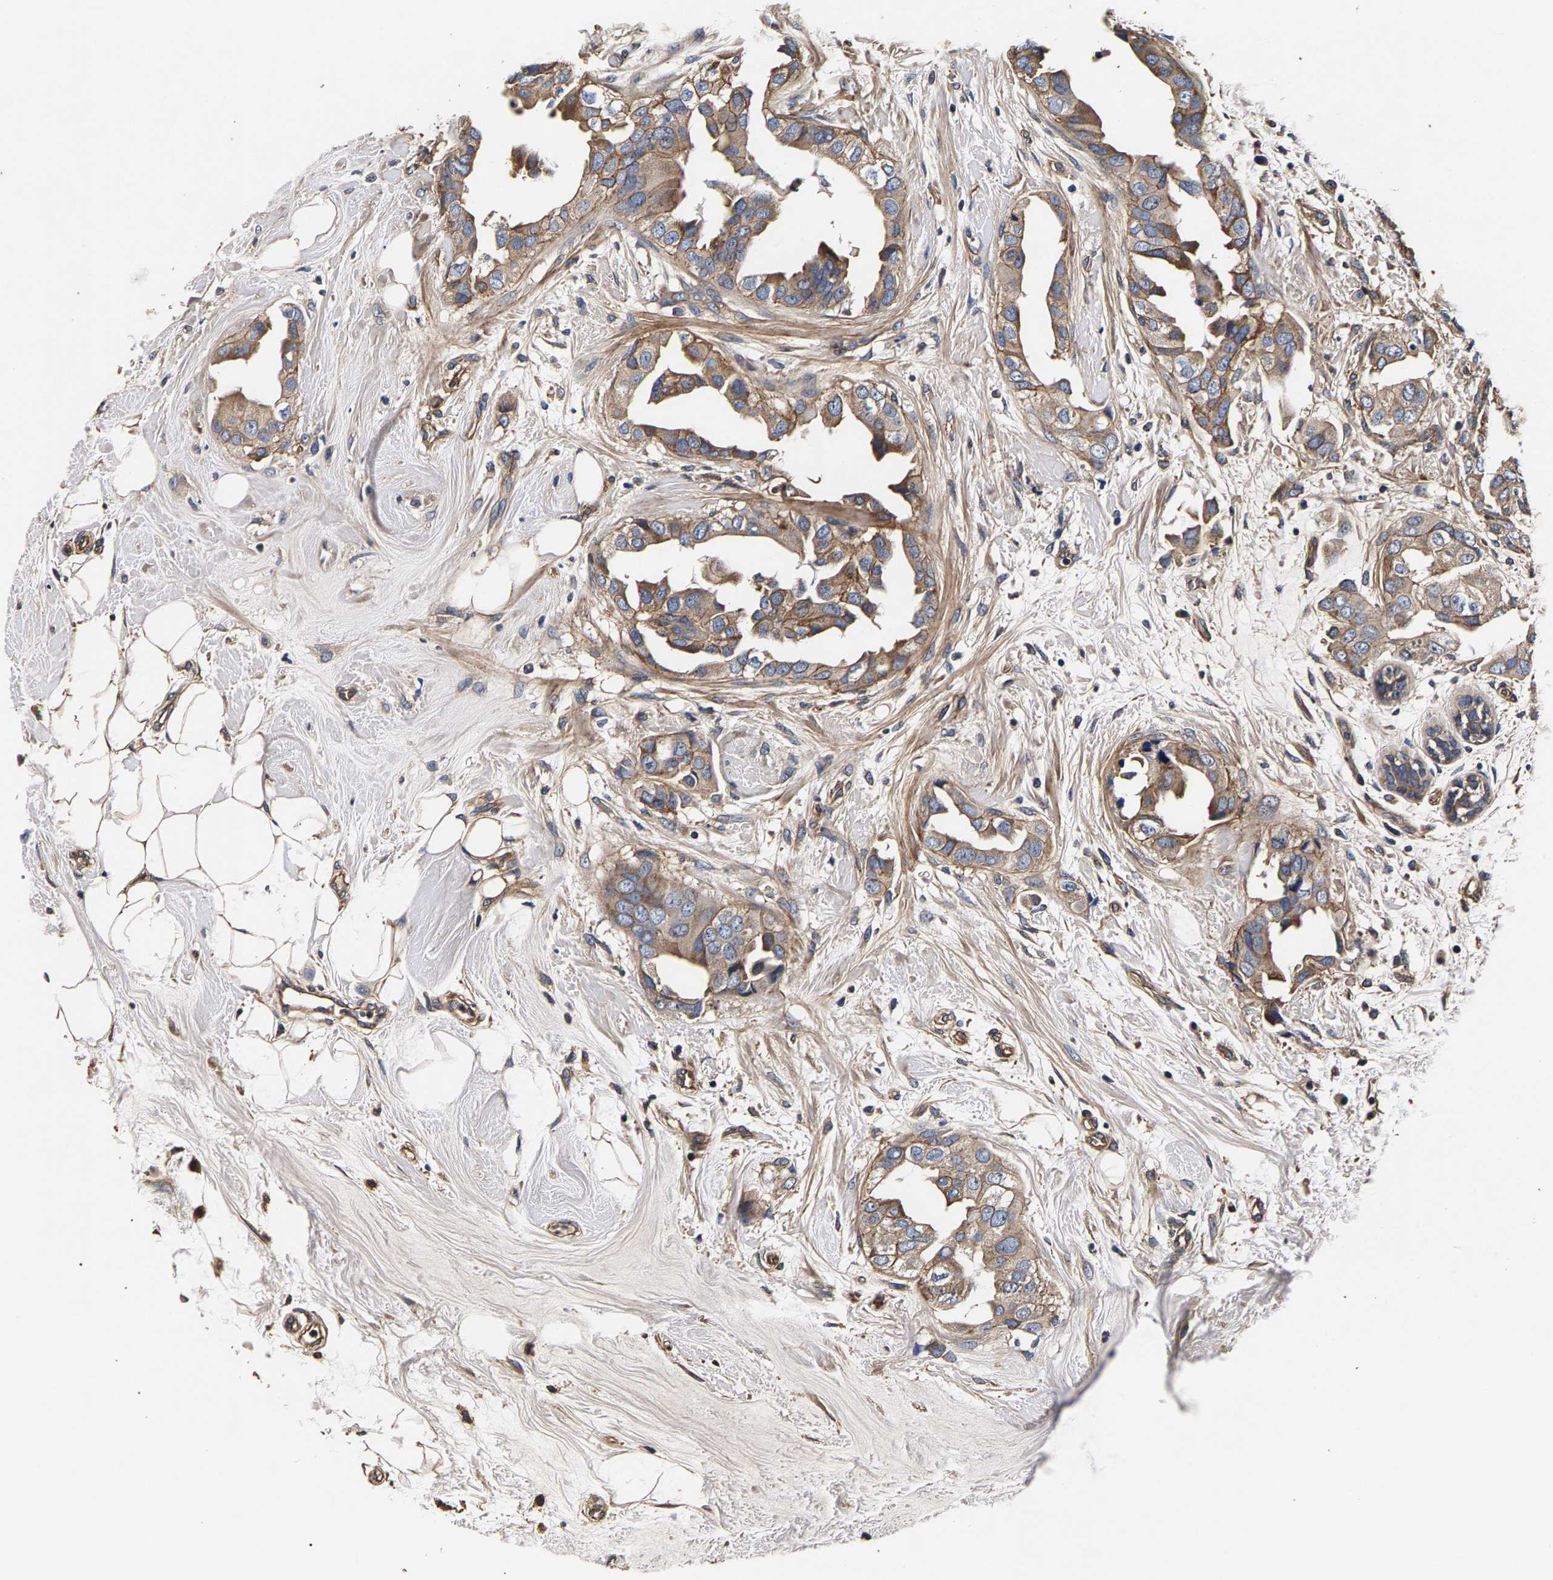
{"staining": {"intensity": "moderate", "quantity": ">75%", "location": "cytoplasmic/membranous"}, "tissue": "breast cancer", "cell_type": "Tumor cells", "image_type": "cancer", "snomed": [{"axis": "morphology", "description": "Duct carcinoma"}, {"axis": "topography", "description": "Breast"}], "caption": "The immunohistochemical stain highlights moderate cytoplasmic/membranous positivity in tumor cells of intraductal carcinoma (breast) tissue.", "gene": "MARCHF7", "patient": {"sex": "female", "age": 40}}